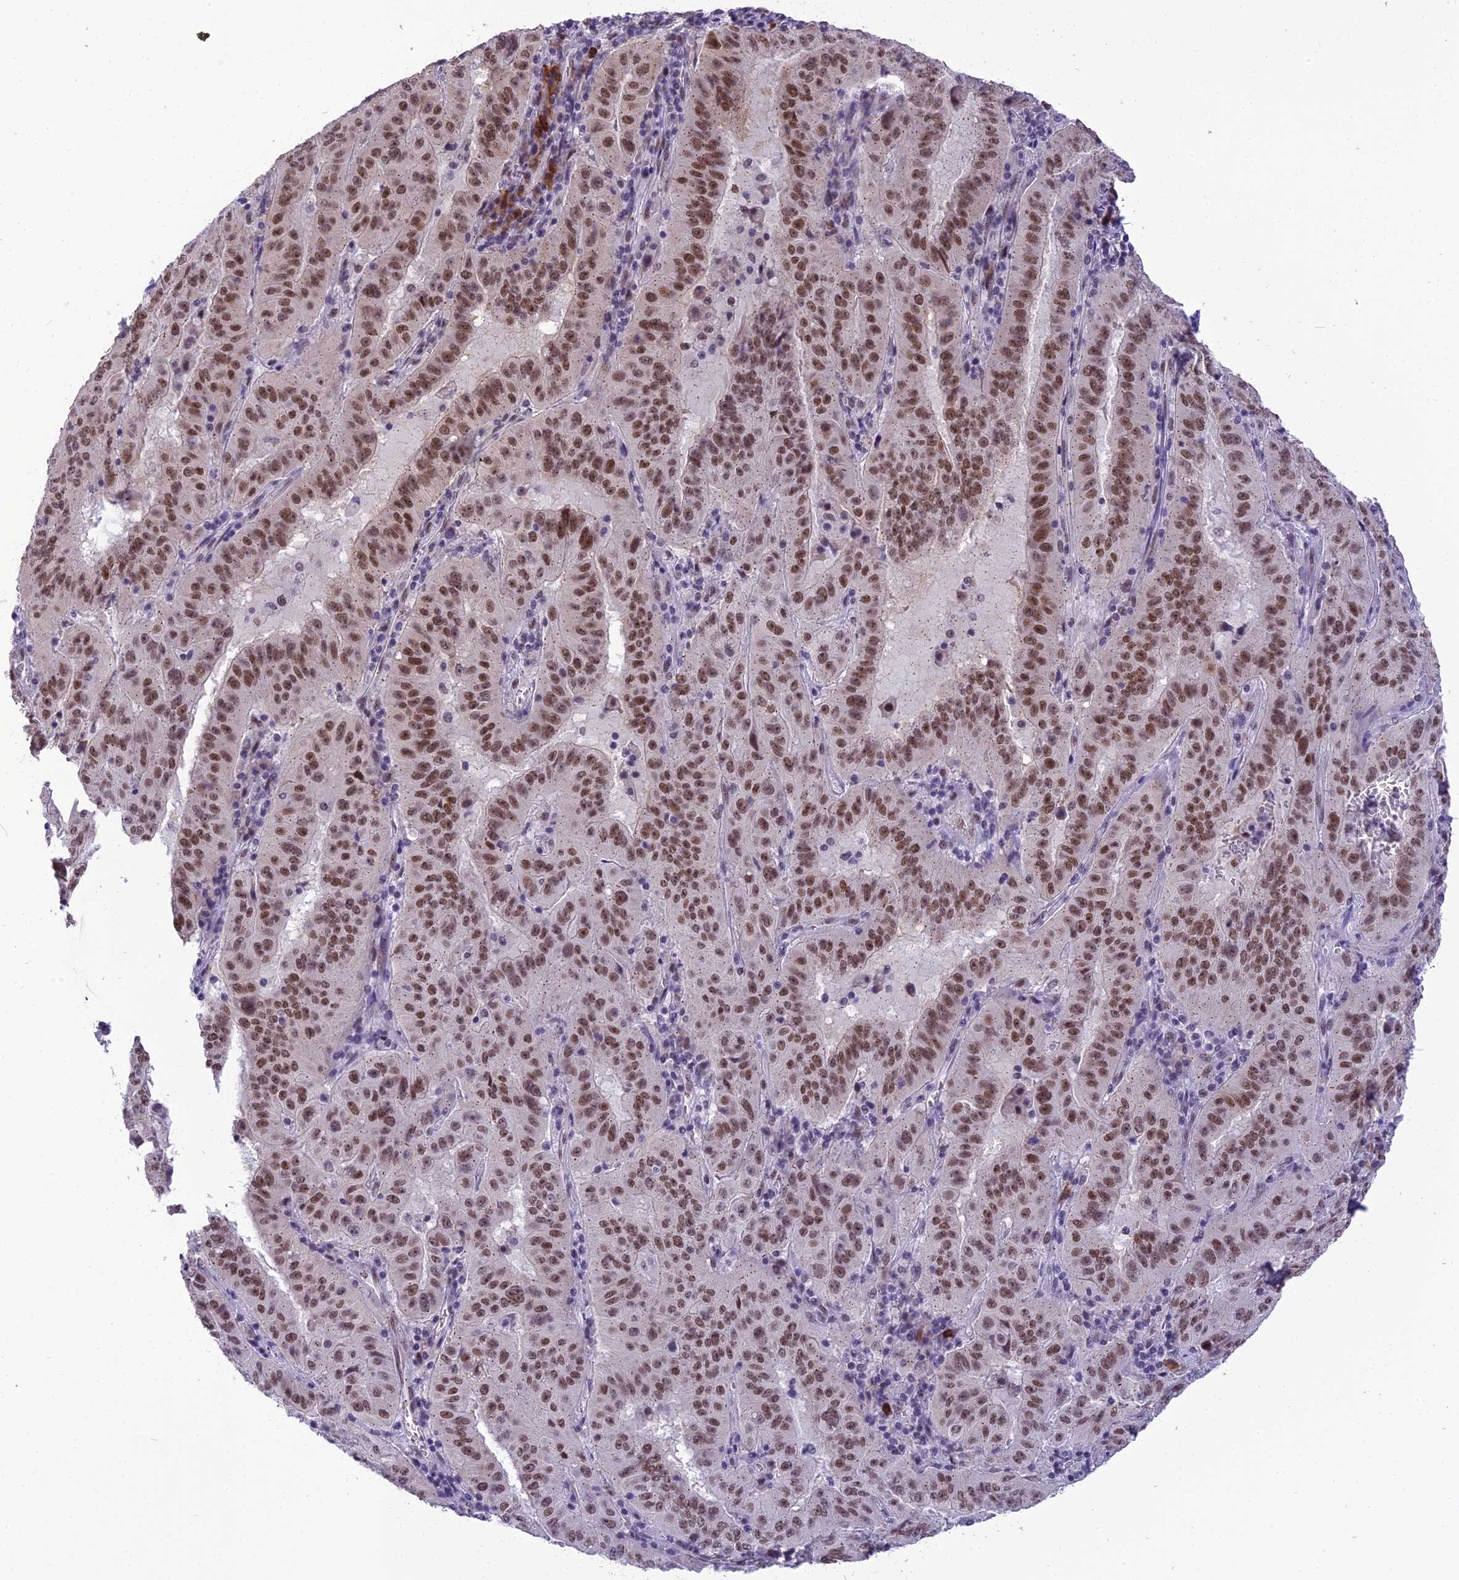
{"staining": {"intensity": "moderate", "quantity": ">75%", "location": "nuclear"}, "tissue": "pancreatic cancer", "cell_type": "Tumor cells", "image_type": "cancer", "snomed": [{"axis": "morphology", "description": "Adenocarcinoma, NOS"}, {"axis": "topography", "description": "Pancreas"}], "caption": "A medium amount of moderate nuclear positivity is present in about >75% of tumor cells in adenocarcinoma (pancreatic) tissue. The staining is performed using DAB brown chromogen to label protein expression. The nuclei are counter-stained blue using hematoxylin.", "gene": "IRF2BP1", "patient": {"sex": "male", "age": 63}}